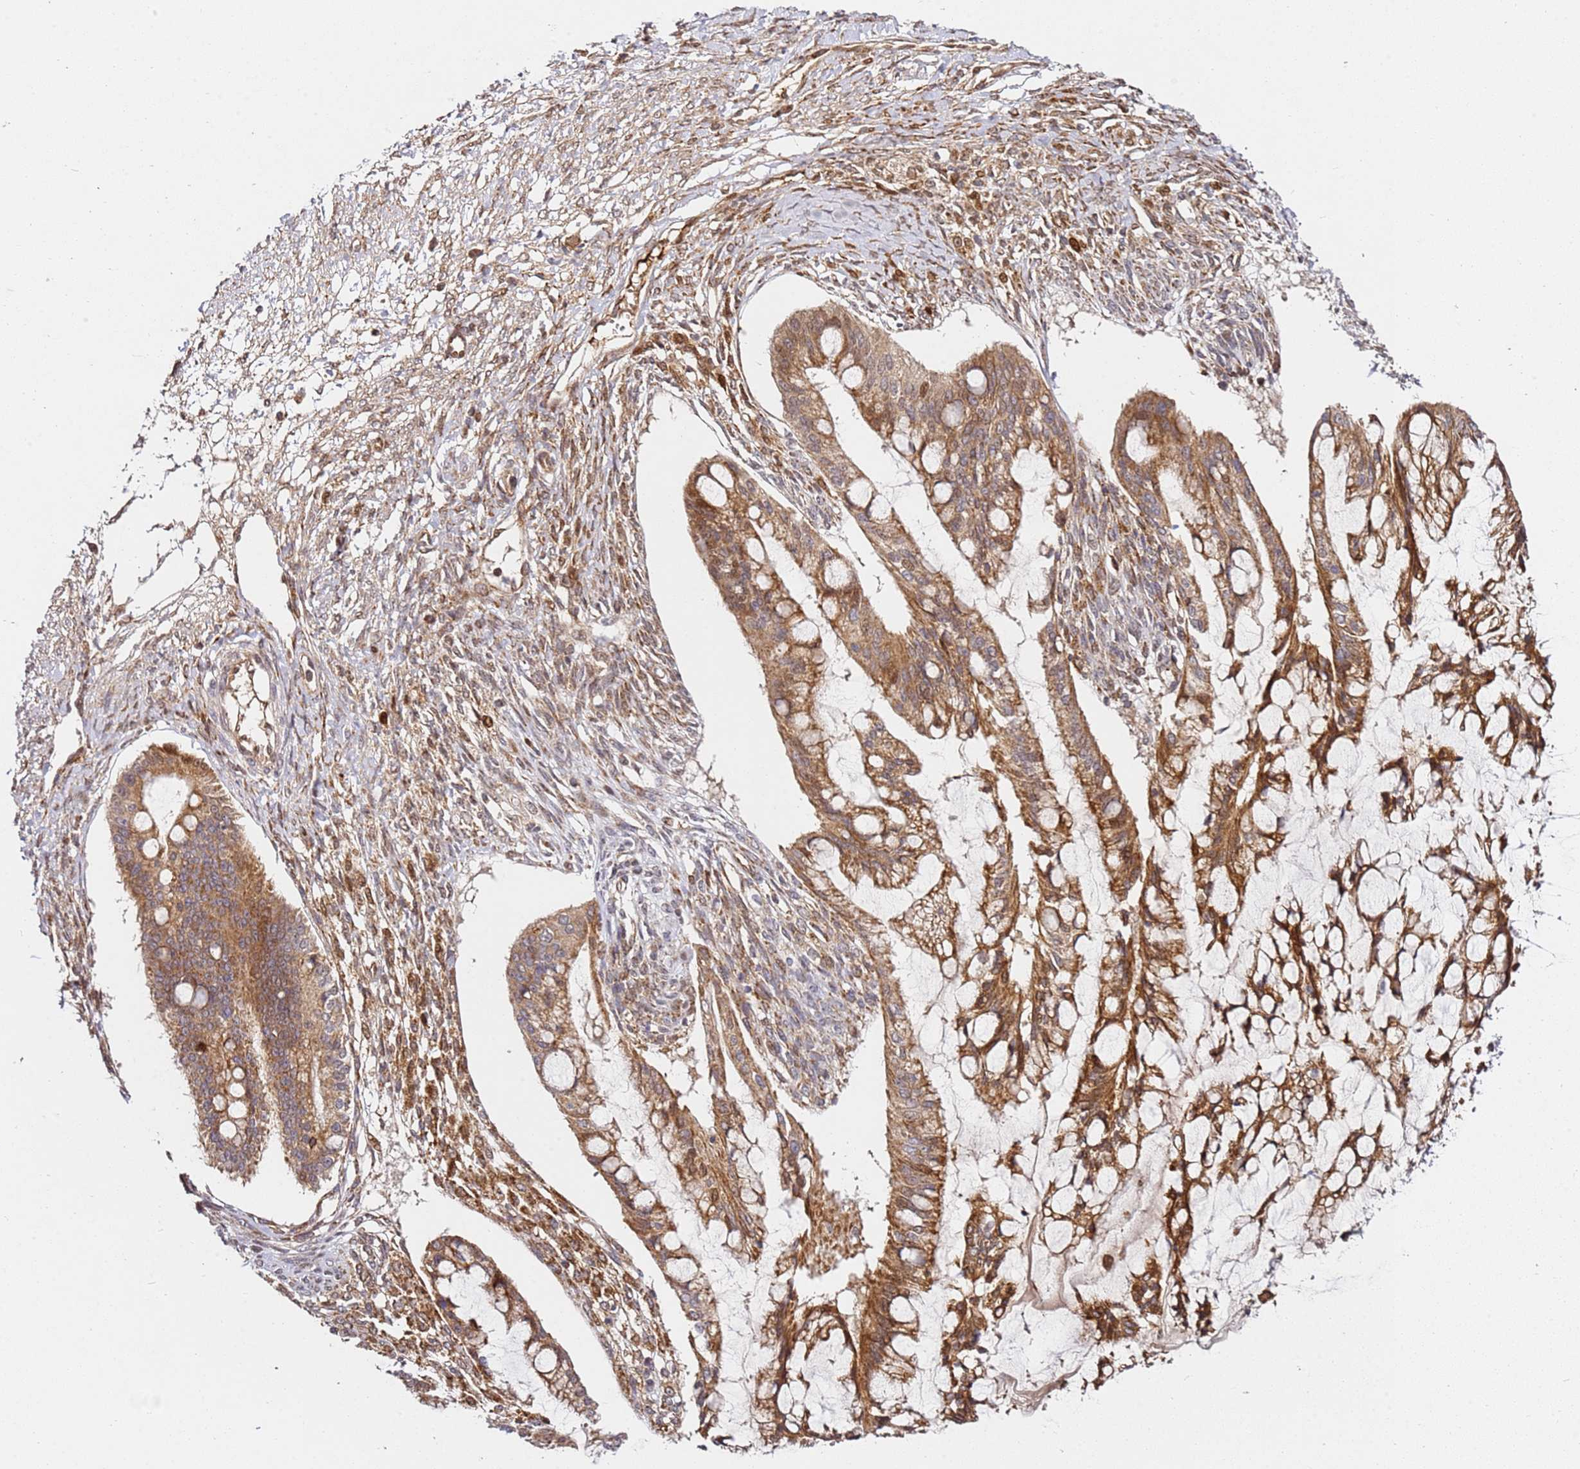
{"staining": {"intensity": "moderate", "quantity": ">75%", "location": "cytoplasmic/membranous"}, "tissue": "ovarian cancer", "cell_type": "Tumor cells", "image_type": "cancer", "snomed": [{"axis": "morphology", "description": "Cystadenocarcinoma, mucinous, NOS"}, {"axis": "topography", "description": "Ovary"}], "caption": "The photomicrograph displays immunohistochemical staining of ovarian cancer. There is moderate cytoplasmic/membranous staining is present in about >75% of tumor cells.", "gene": "SMOX", "patient": {"sex": "female", "age": 73}}